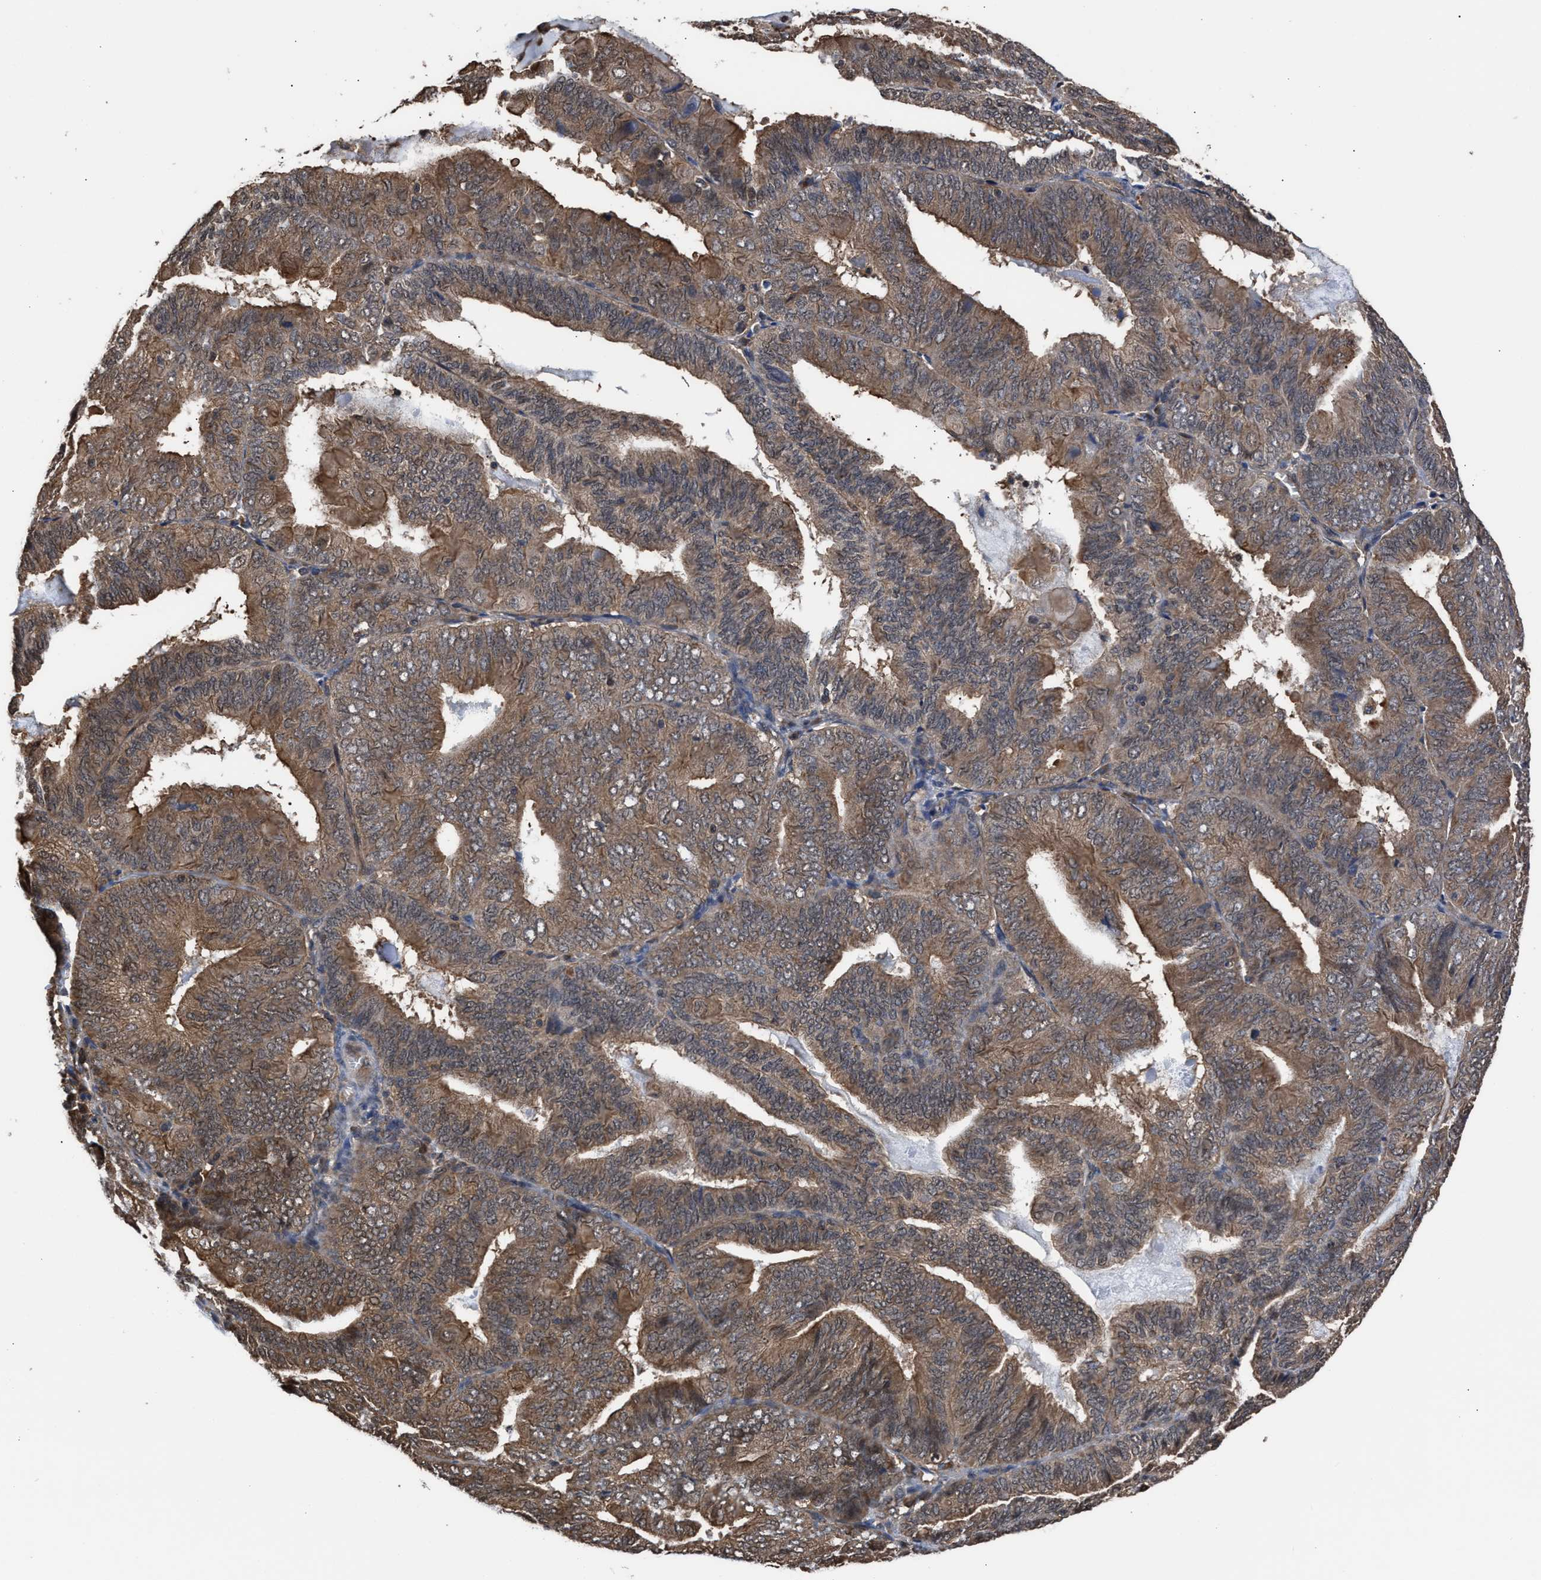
{"staining": {"intensity": "weak", "quantity": ">75%", "location": "cytoplasmic/membranous"}, "tissue": "endometrial cancer", "cell_type": "Tumor cells", "image_type": "cancer", "snomed": [{"axis": "morphology", "description": "Adenocarcinoma, NOS"}, {"axis": "topography", "description": "Endometrium"}], "caption": "An immunohistochemistry image of neoplastic tissue is shown. Protein staining in brown shows weak cytoplasmic/membranous positivity in endometrial cancer within tumor cells.", "gene": "SCAI", "patient": {"sex": "female", "age": 81}}